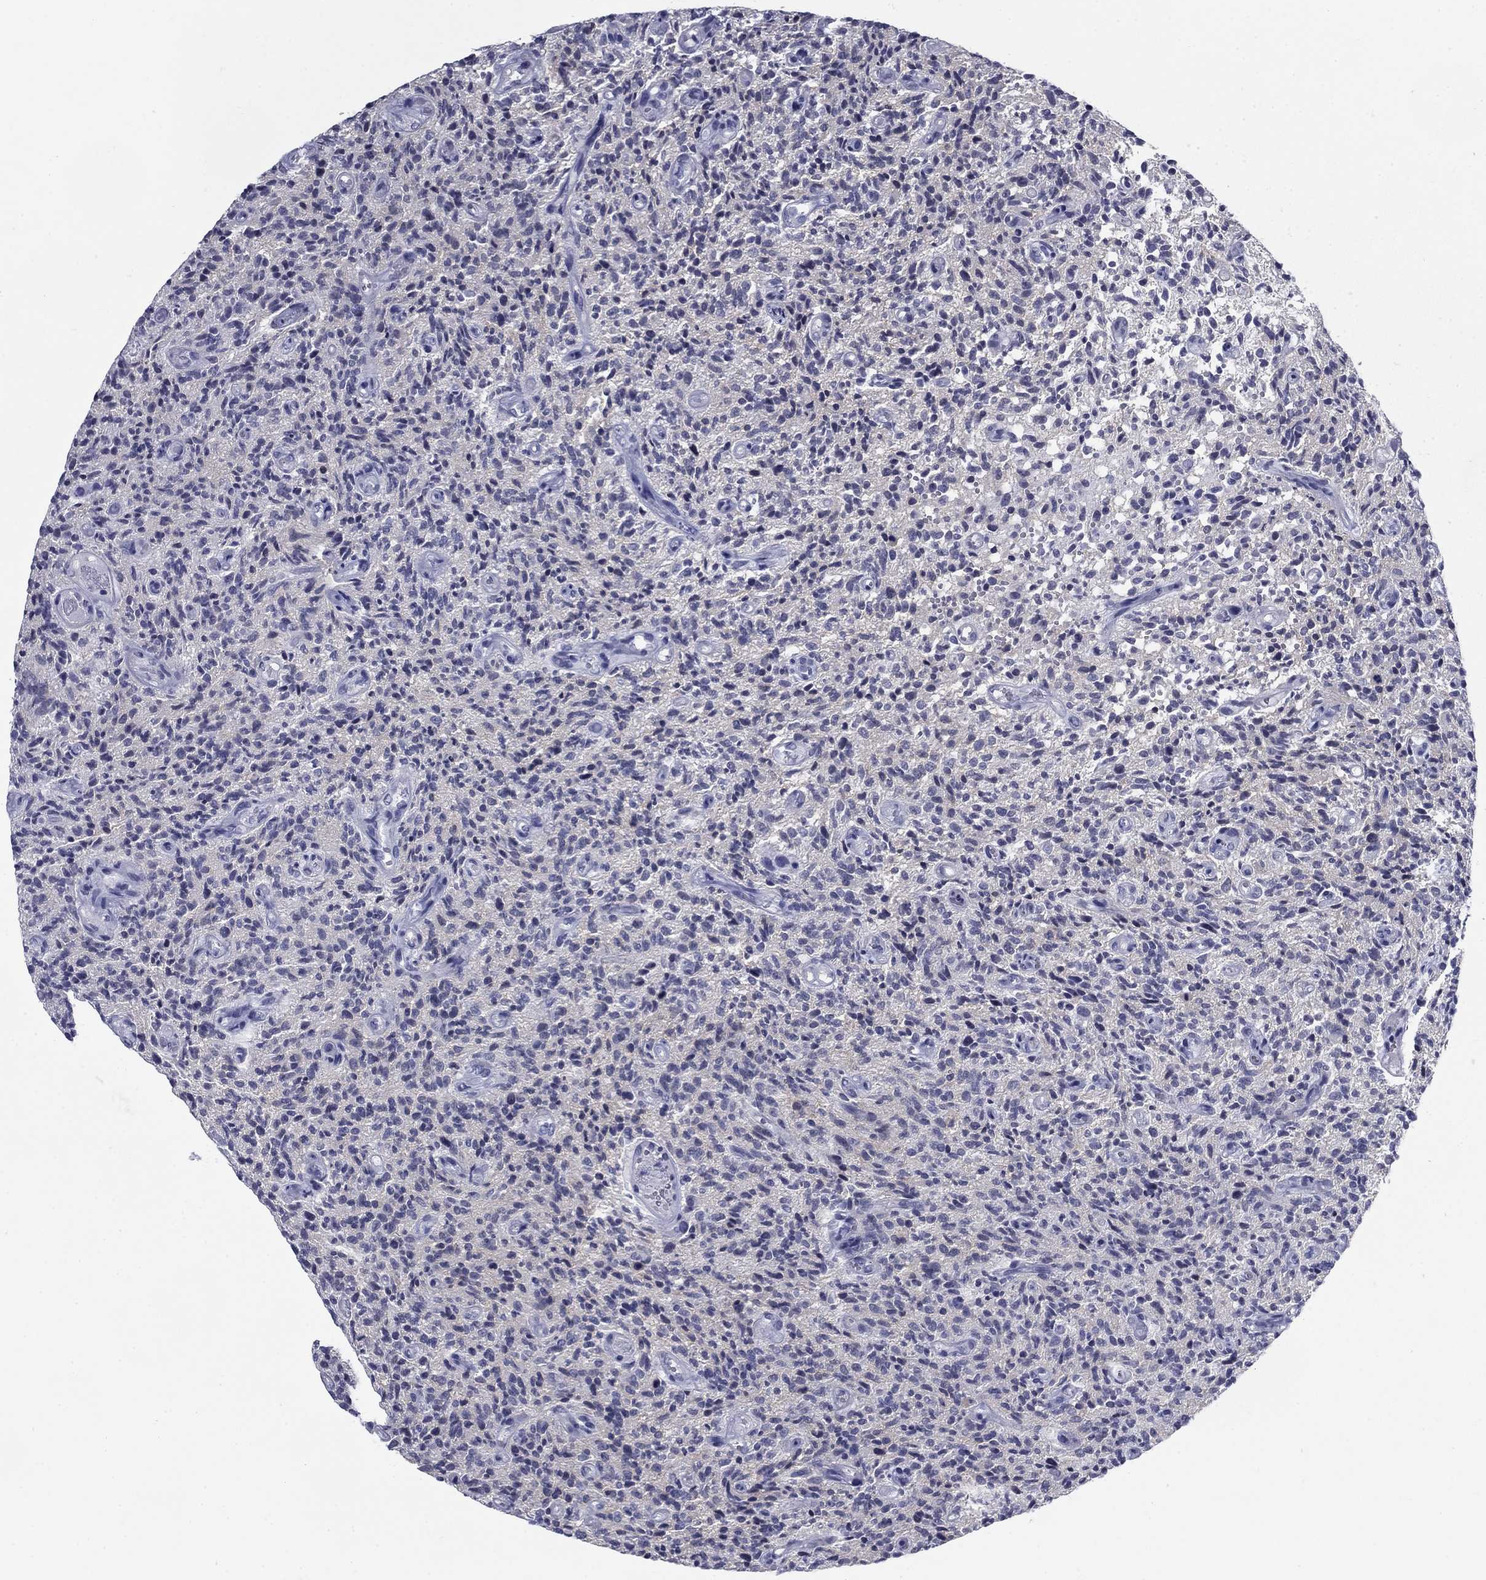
{"staining": {"intensity": "negative", "quantity": "none", "location": "none"}, "tissue": "glioma", "cell_type": "Tumor cells", "image_type": "cancer", "snomed": [{"axis": "morphology", "description": "Glioma, malignant, High grade"}, {"axis": "topography", "description": "Brain"}], "caption": "A histopathology image of human malignant glioma (high-grade) is negative for staining in tumor cells.", "gene": "C4orf19", "patient": {"sex": "male", "age": 64}}